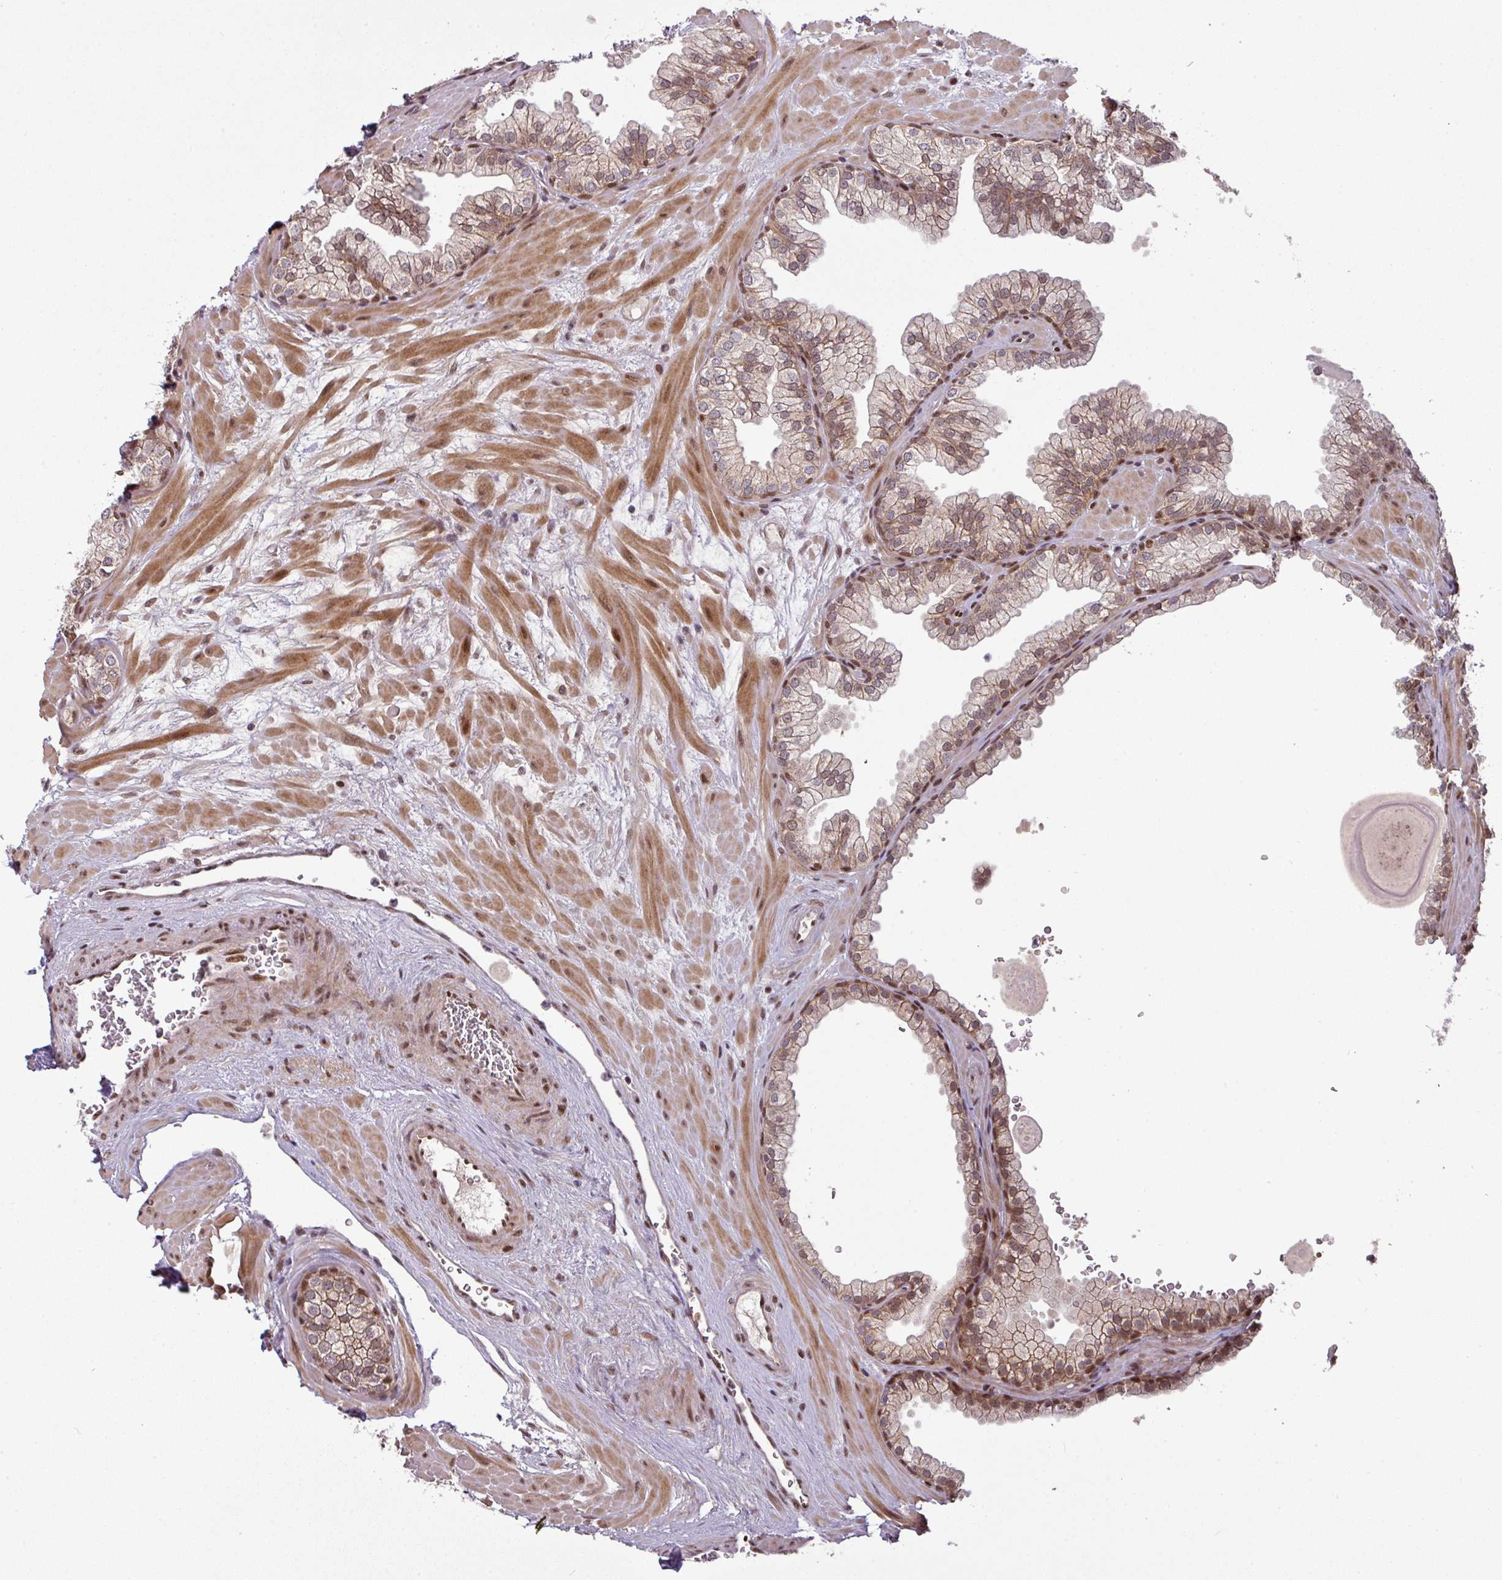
{"staining": {"intensity": "strong", "quantity": "25%-75%", "location": "cytoplasmic/membranous,nuclear"}, "tissue": "prostate", "cell_type": "Glandular cells", "image_type": "normal", "snomed": [{"axis": "morphology", "description": "Normal tissue, NOS"}, {"axis": "topography", "description": "Prostate"}, {"axis": "topography", "description": "Peripheral nerve tissue"}], "caption": "Protein staining of normal prostate reveals strong cytoplasmic/membranous,nuclear expression in about 25%-75% of glandular cells.", "gene": "CIC", "patient": {"sex": "male", "age": 61}}